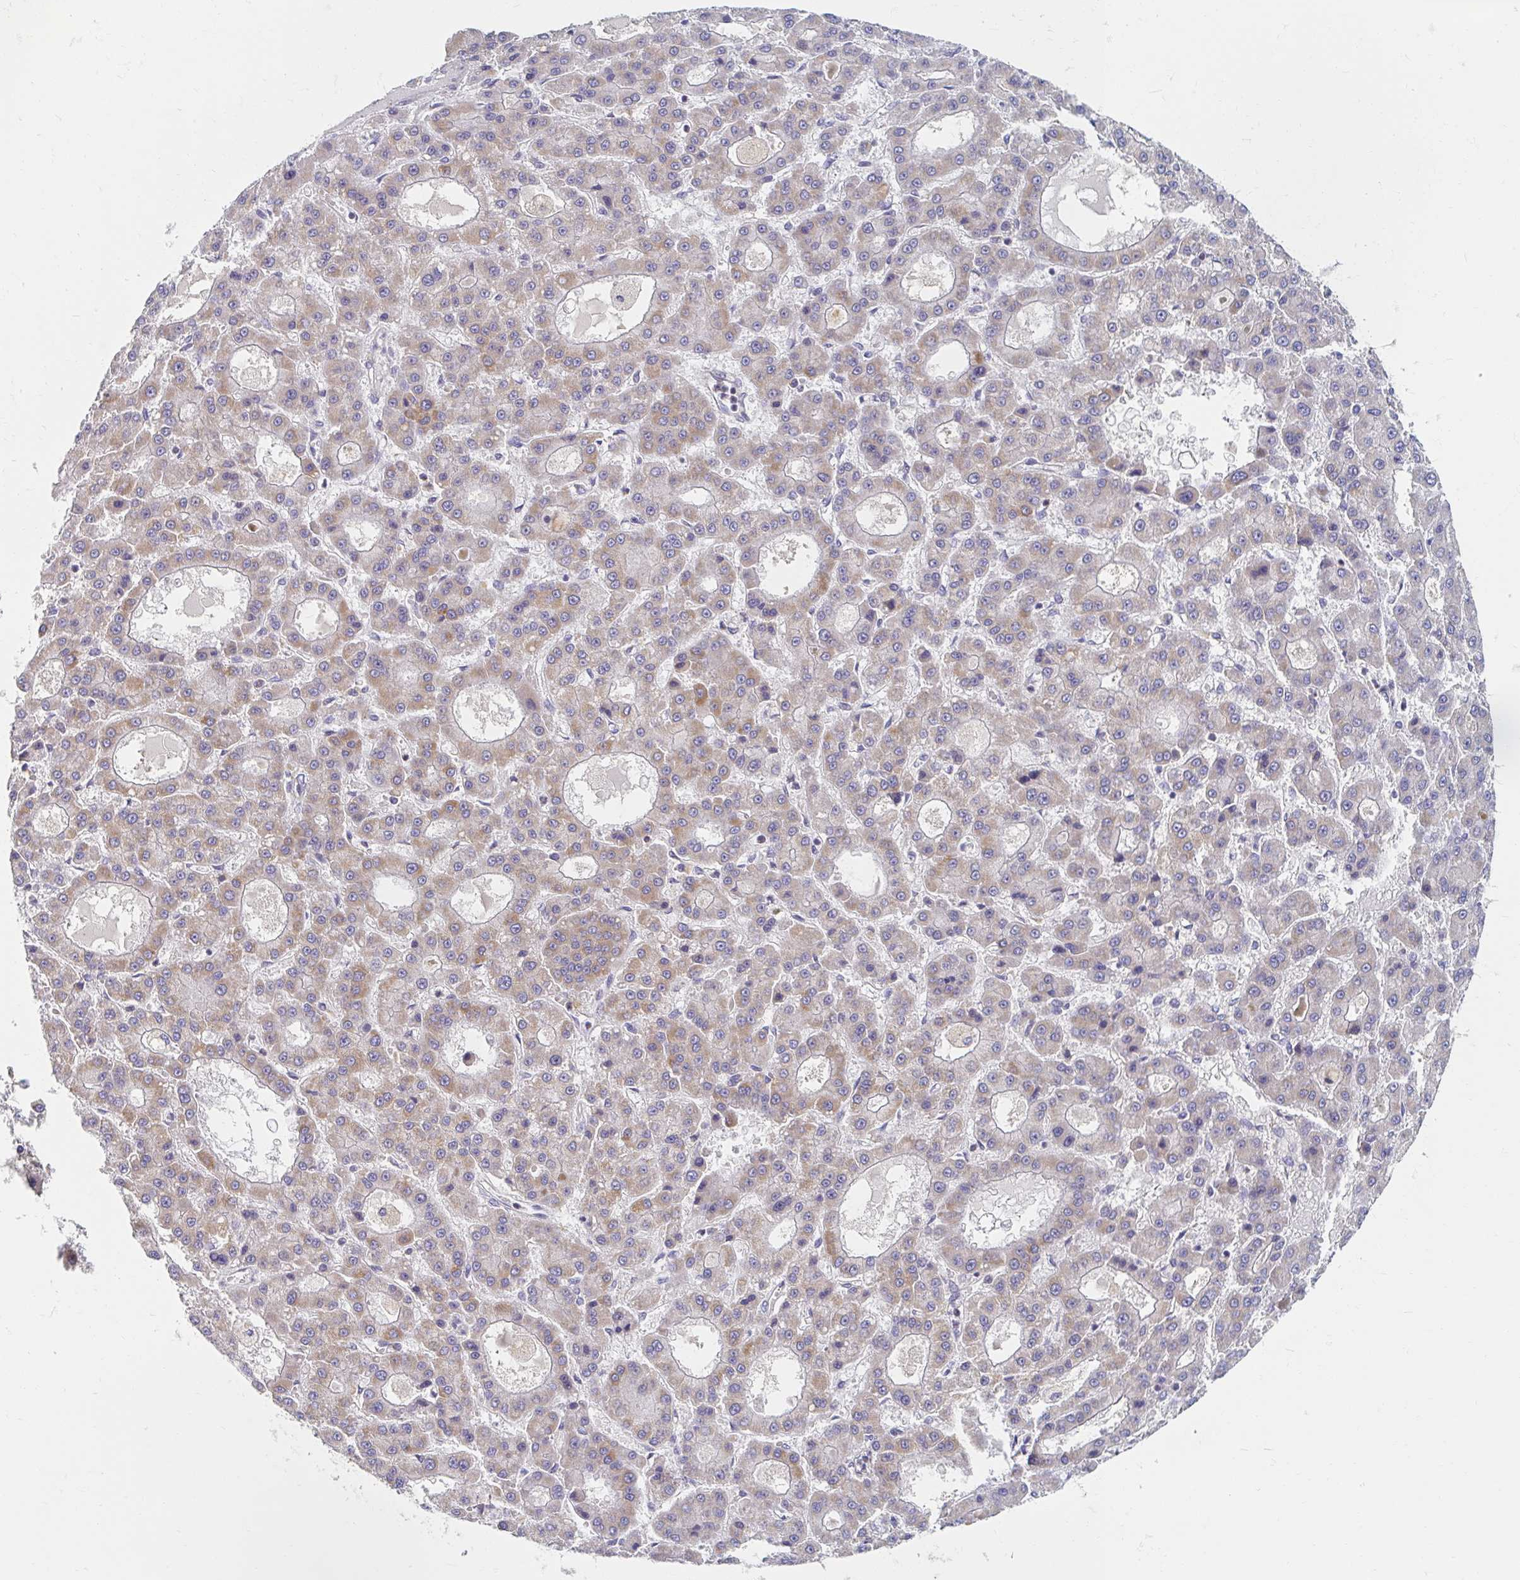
{"staining": {"intensity": "weak", "quantity": "25%-75%", "location": "cytoplasmic/membranous"}, "tissue": "liver cancer", "cell_type": "Tumor cells", "image_type": "cancer", "snomed": [{"axis": "morphology", "description": "Carcinoma, Hepatocellular, NOS"}, {"axis": "topography", "description": "Liver"}], "caption": "The immunohistochemical stain shows weak cytoplasmic/membranous staining in tumor cells of liver hepatocellular carcinoma tissue.", "gene": "MAVS", "patient": {"sex": "male", "age": 70}}